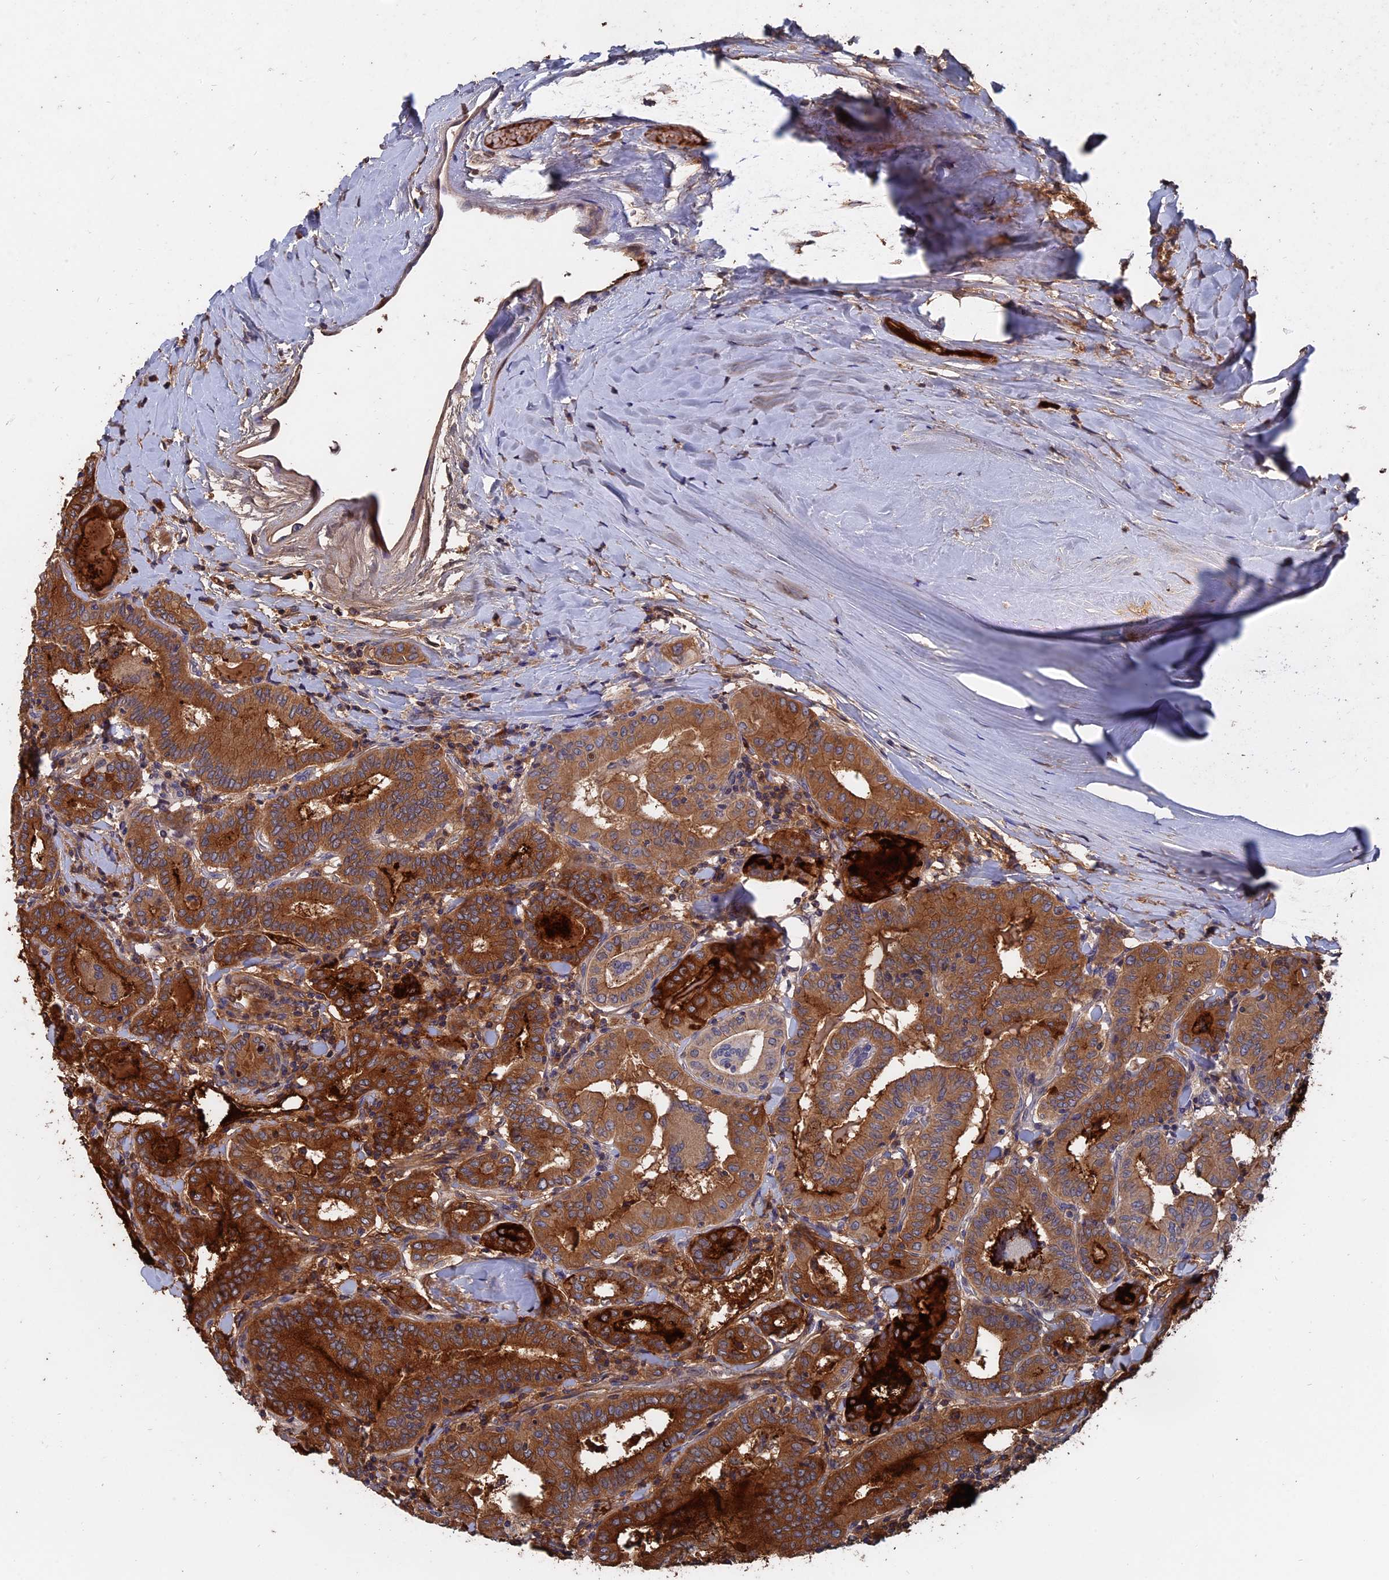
{"staining": {"intensity": "moderate", "quantity": ">75%", "location": "cytoplasmic/membranous"}, "tissue": "thyroid cancer", "cell_type": "Tumor cells", "image_type": "cancer", "snomed": [{"axis": "morphology", "description": "Papillary adenocarcinoma, NOS"}, {"axis": "topography", "description": "Thyroid gland"}], "caption": "High-magnification brightfield microscopy of papillary adenocarcinoma (thyroid) stained with DAB (3,3'-diaminobenzidine) (brown) and counterstained with hematoxylin (blue). tumor cells exhibit moderate cytoplasmic/membranous staining is seen in about>75% of cells.", "gene": "SLC33A1", "patient": {"sex": "female", "age": 72}}